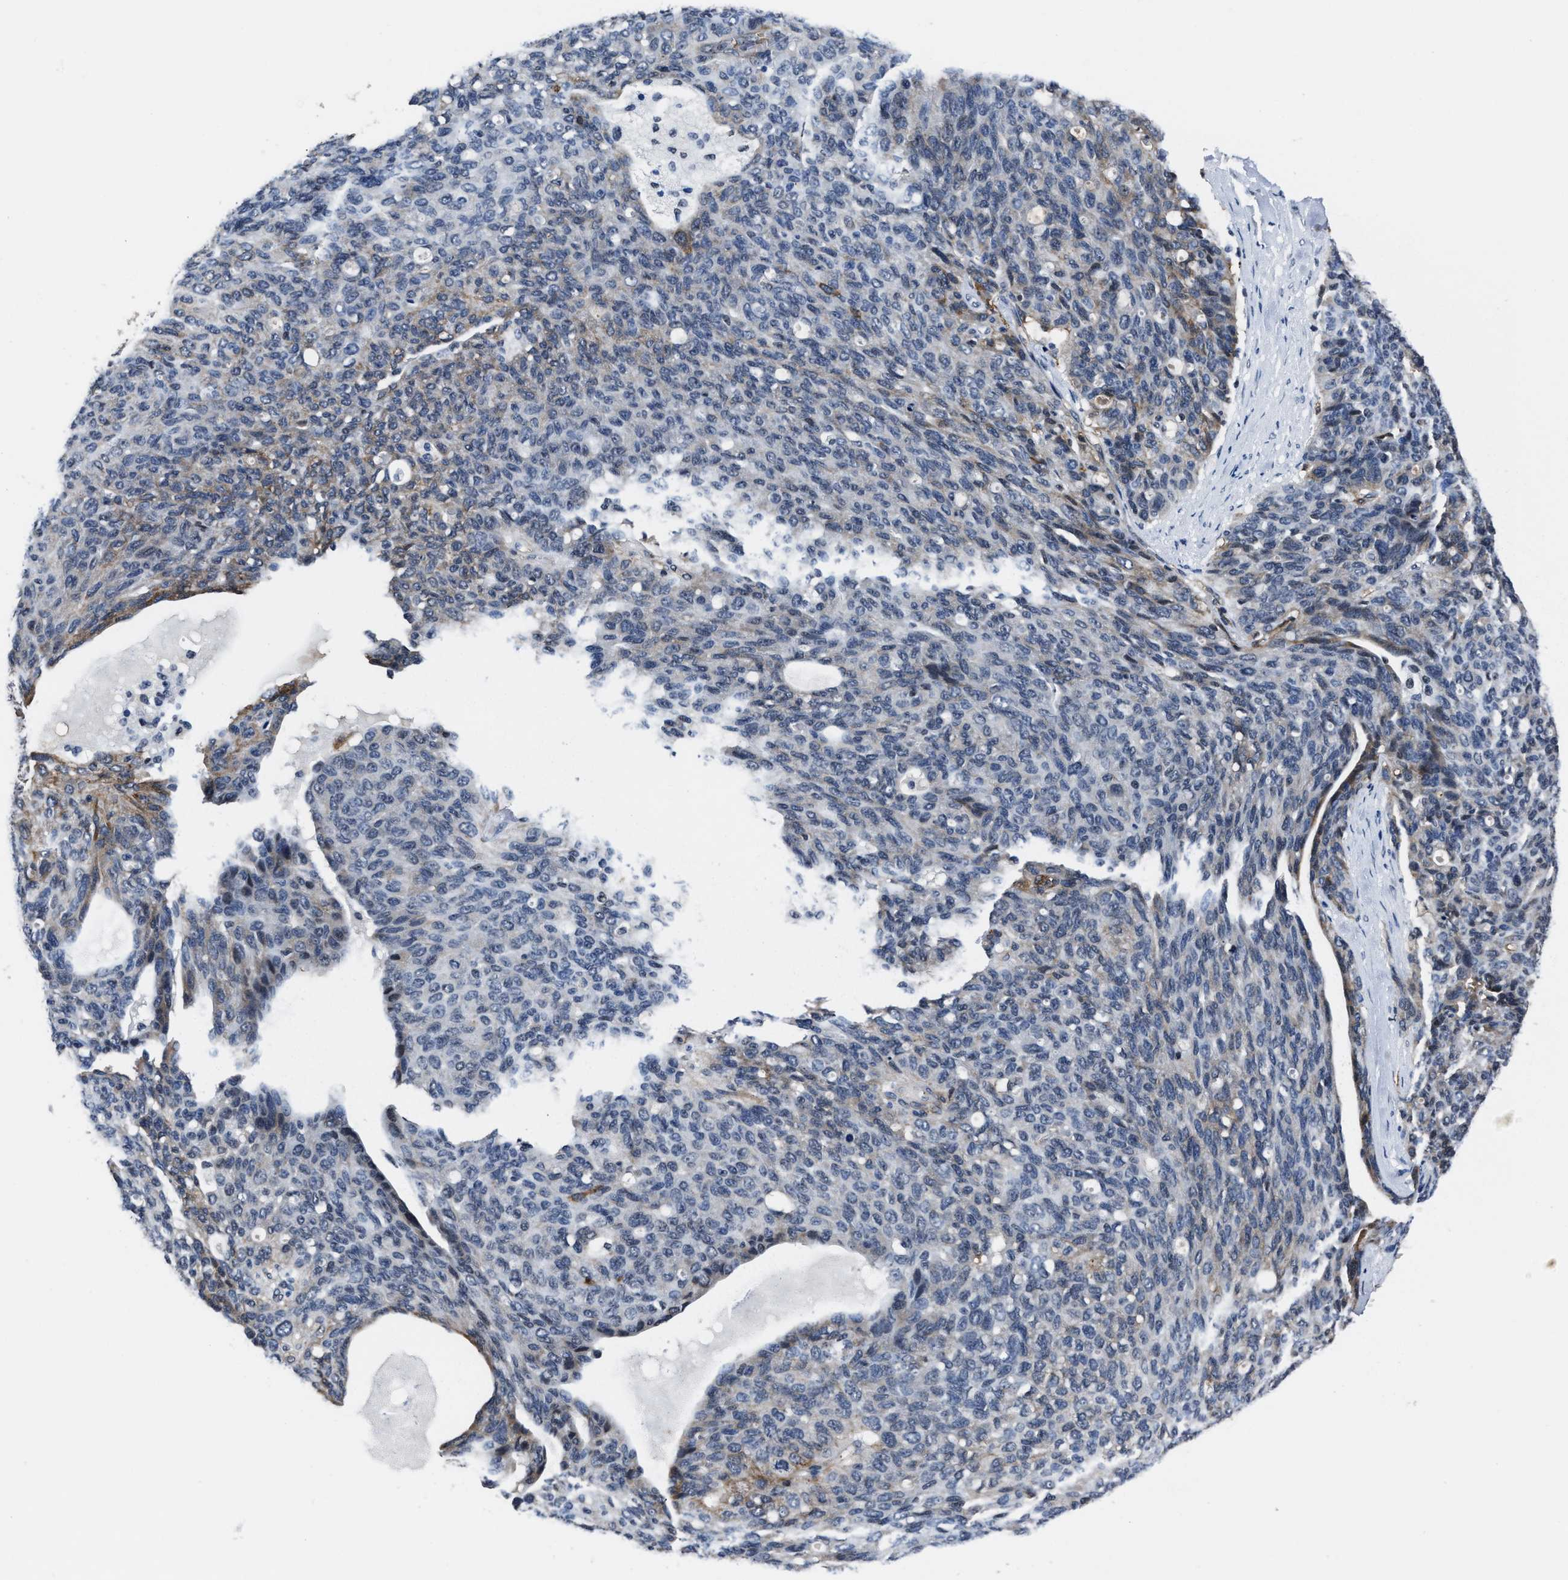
{"staining": {"intensity": "moderate", "quantity": "<25%", "location": "cytoplasmic/membranous"}, "tissue": "ovarian cancer", "cell_type": "Tumor cells", "image_type": "cancer", "snomed": [{"axis": "morphology", "description": "Carcinoma, endometroid"}, {"axis": "topography", "description": "Ovary"}], "caption": "There is low levels of moderate cytoplasmic/membranous staining in tumor cells of ovarian cancer, as demonstrated by immunohistochemical staining (brown color).", "gene": "MARCKSL1", "patient": {"sex": "female", "age": 60}}